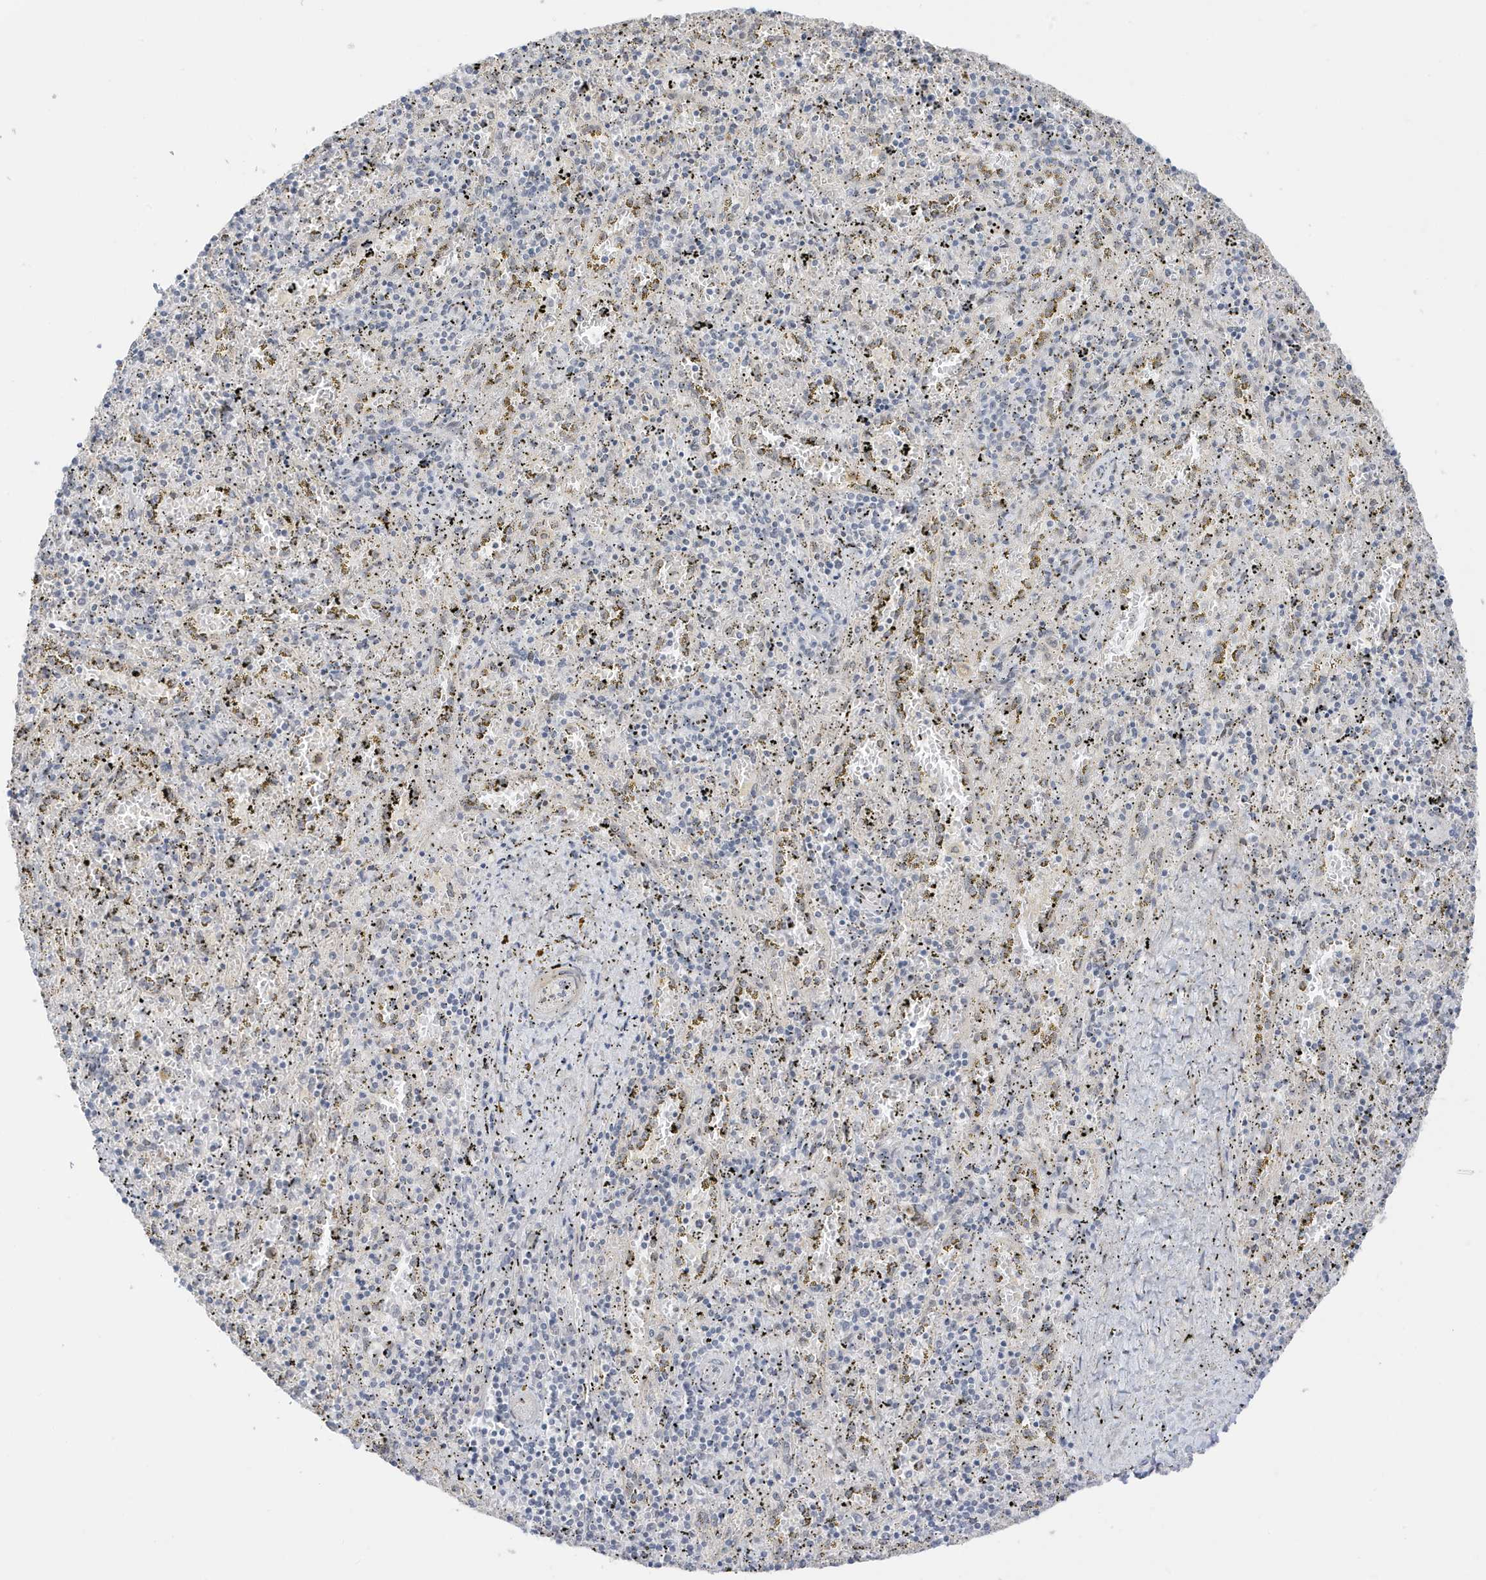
{"staining": {"intensity": "negative", "quantity": "none", "location": "none"}, "tissue": "spleen", "cell_type": "Cells in red pulp", "image_type": "normal", "snomed": [{"axis": "morphology", "description": "Normal tissue, NOS"}, {"axis": "topography", "description": "Spleen"}], "caption": "Normal spleen was stained to show a protein in brown. There is no significant expression in cells in red pulp. The staining is performed using DAB brown chromogen with nuclei counter-stained in using hematoxylin.", "gene": "MSL3", "patient": {"sex": "male", "age": 11}}